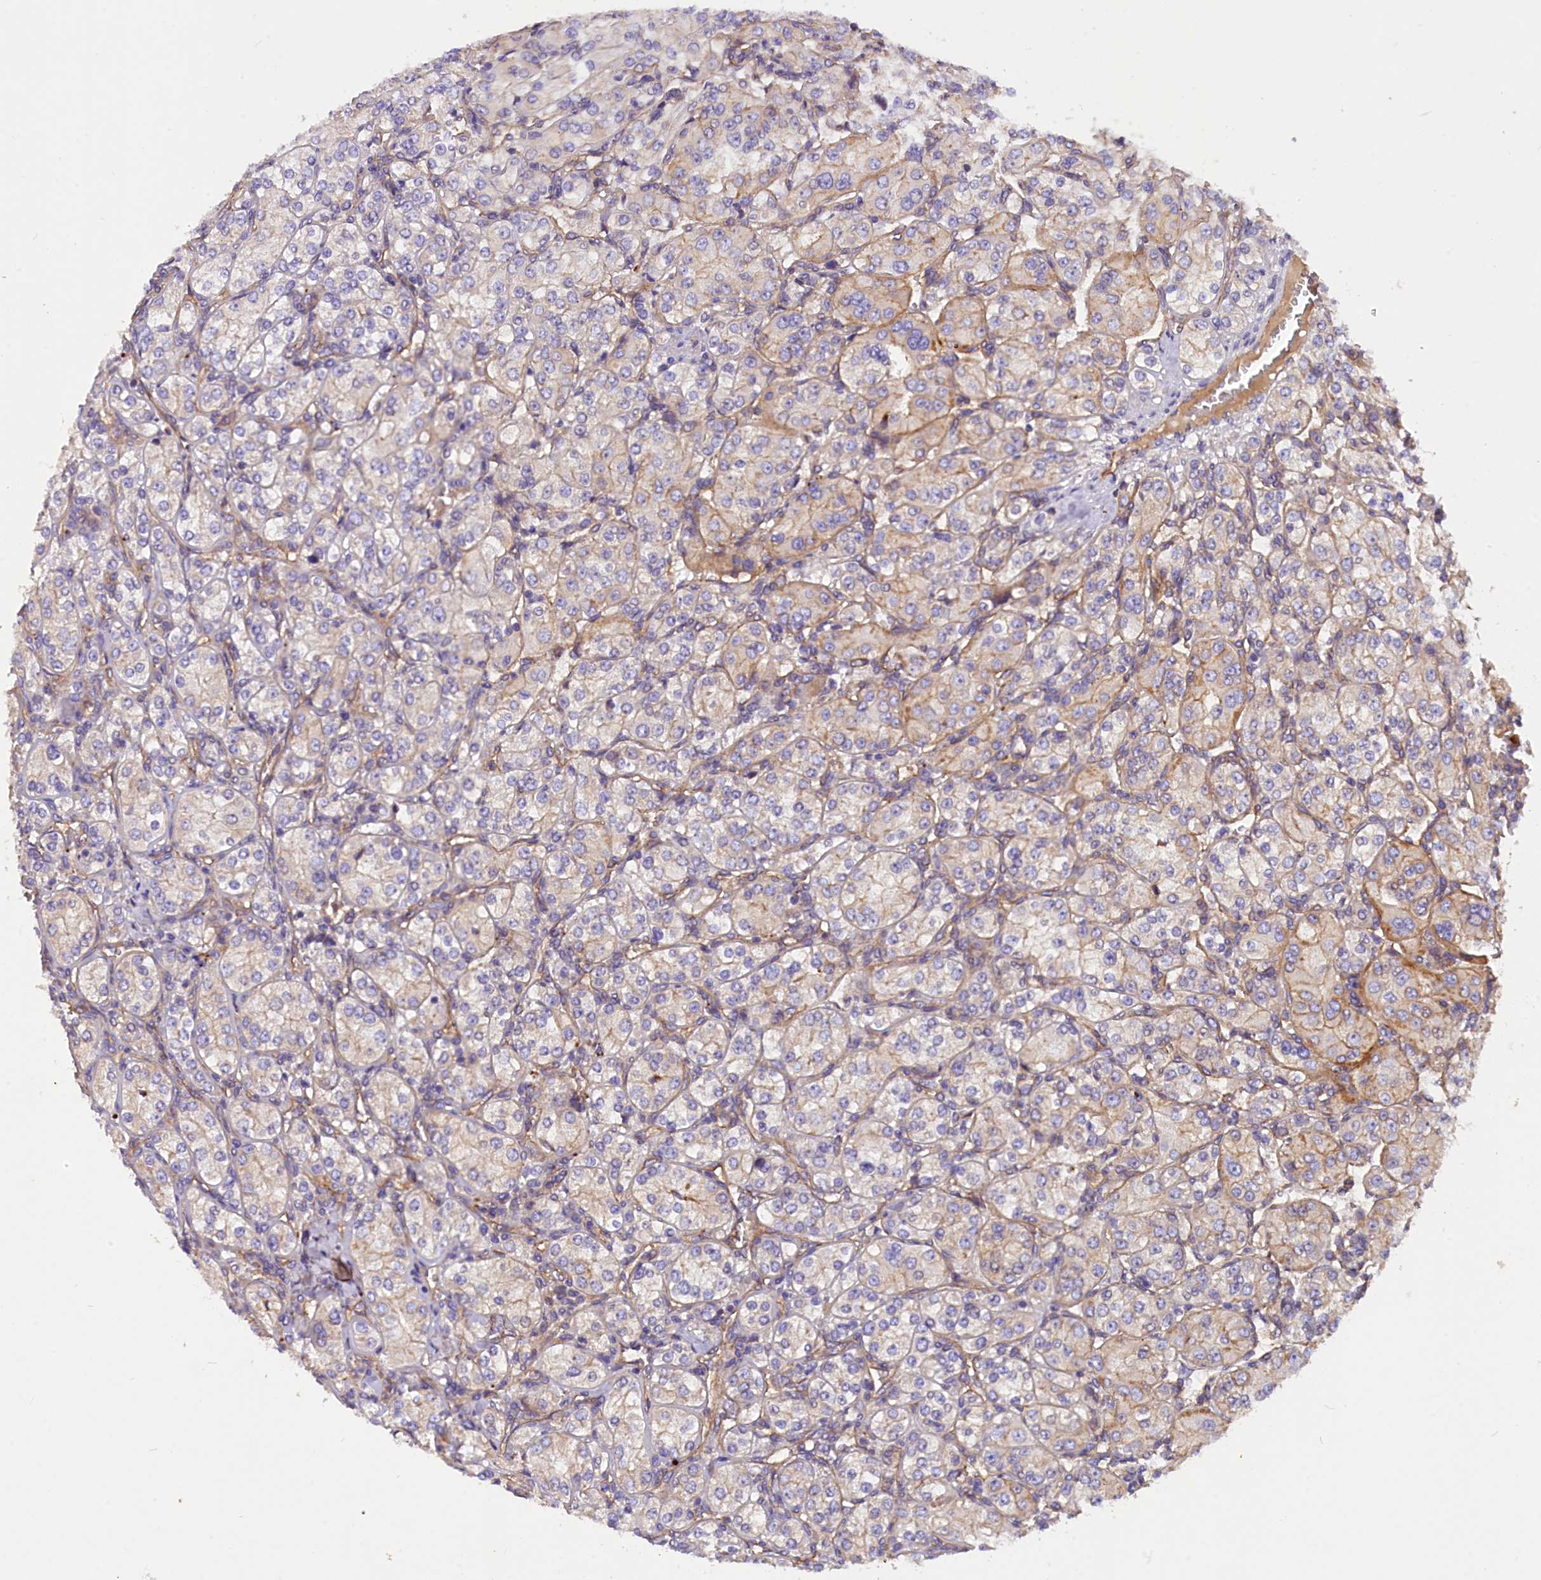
{"staining": {"intensity": "weak", "quantity": "<25%", "location": "cytoplasmic/membranous"}, "tissue": "renal cancer", "cell_type": "Tumor cells", "image_type": "cancer", "snomed": [{"axis": "morphology", "description": "Adenocarcinoma, NOS"}, {"axis": "topography", "description": "Kidney"}], "caption": "The immunohistochemistry image has no significant staining in tumor cells of adenocarcinoma (renal) tissue.", "gene": "ERMARD", "patient": {"sex": "male", "age": 77}}